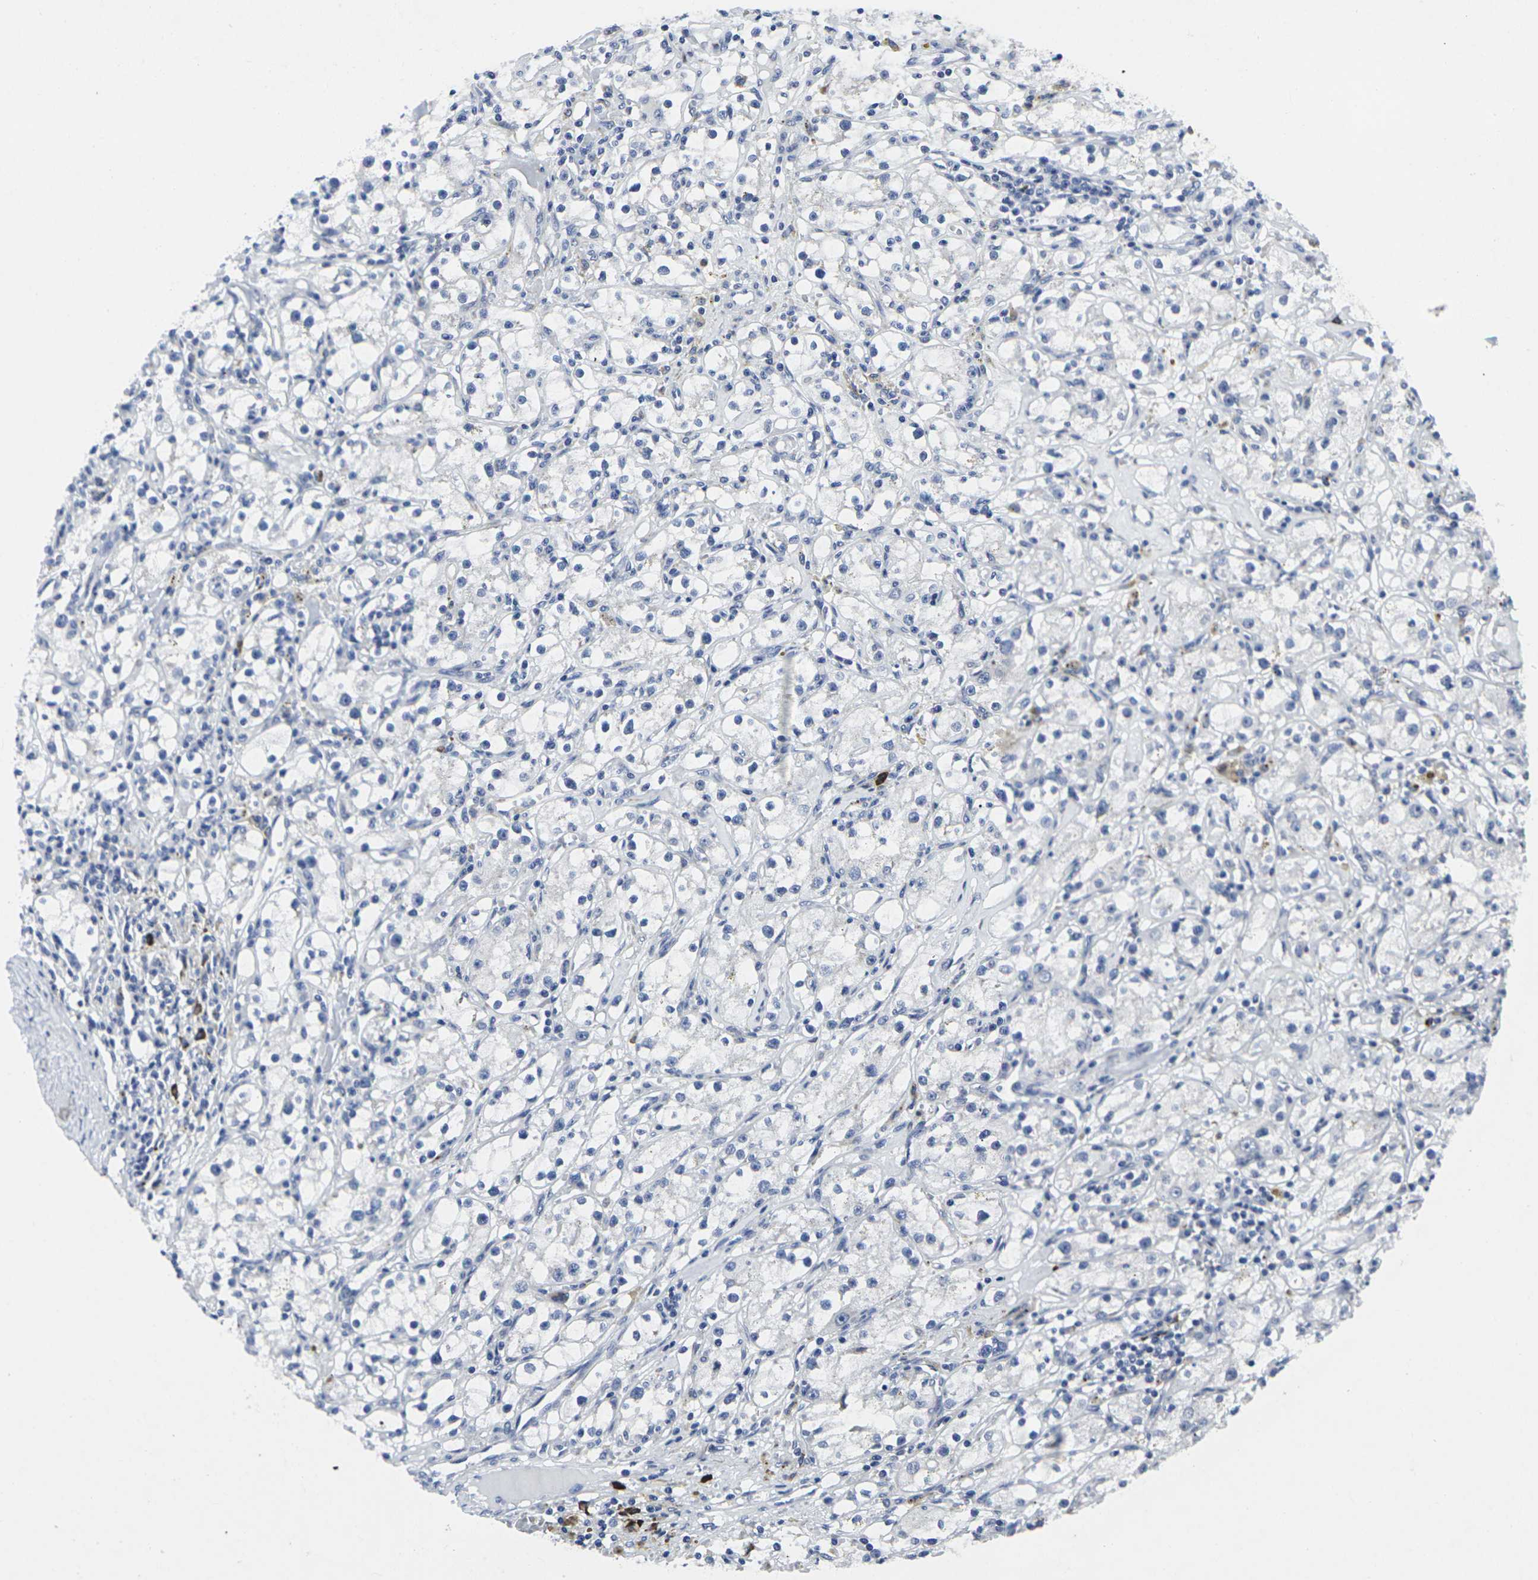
{"staining": {"intensity": "negative", "quantity": "none", "location": "none"}, "tissue": "renal cancer", "cell_type": "Tumor cells", "image_type": "cancer", "snomed": [{"axis": "morphology", "description": "Adenocarcinoma, NOS"}, {"axis": "topography", "description": "Kidney"}], "caption": "Renal cancer (adenocarcinoma) was stained to show a protein in brown. There is no significant staining in tumor cells.", "gene": "RPN1", "patient": {"sex": "male", "age": 56}}